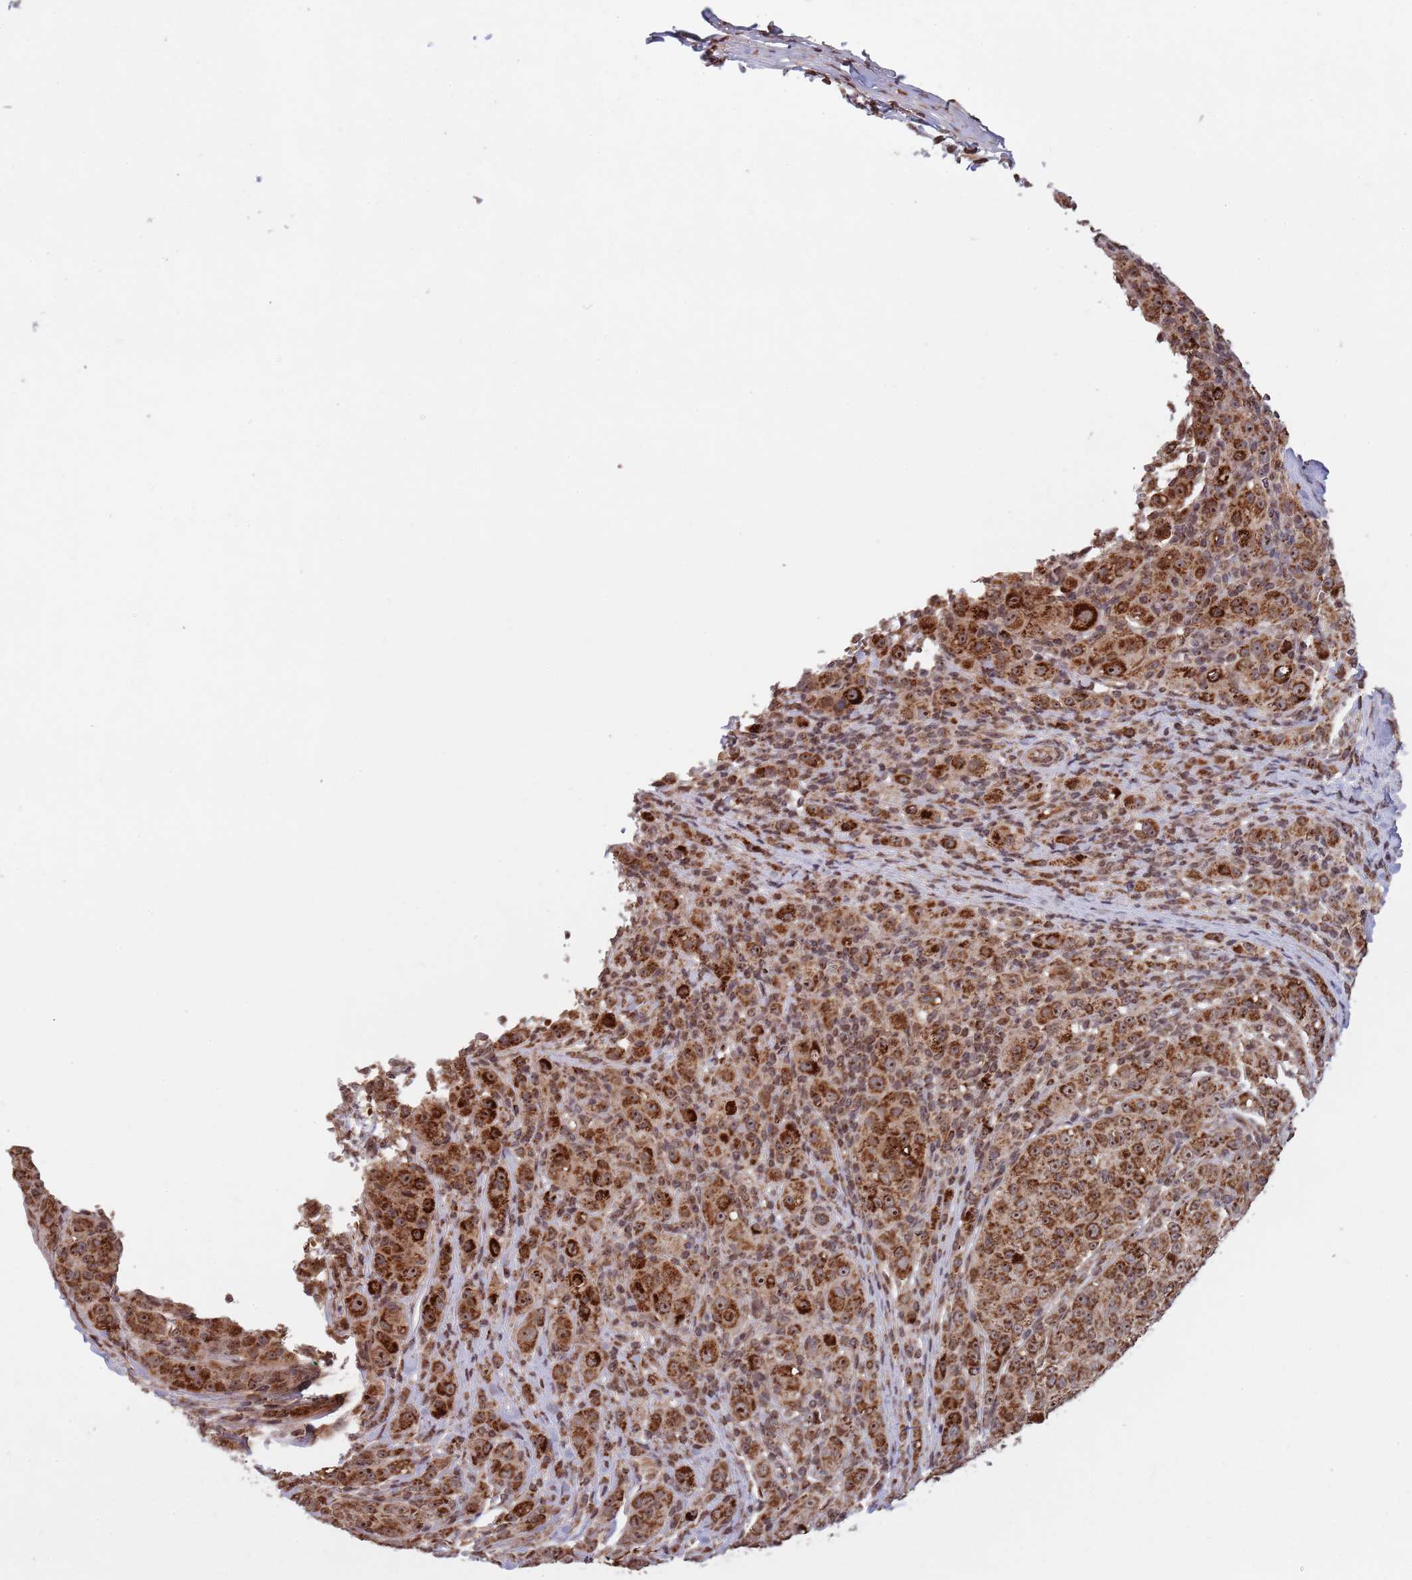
{"staining": {"intensity": "strong", "quantity": ">75%", "location": "cytoplasmic/membranous,nuclear"}, "tissue": "melanoma", "cell_type": "Tumor cells", "image_type": "cancer", "snomed": [{"axis": "morphology", "description": "Malignant melanoma, NOS"}, {"axis": "topography", "description": "Skin"}], "caption": "Immunohistochemical staining of melanoma shows strong cytoplasmic/membranous and nuclear protein expression in about >75% of tumor cells.", "gene": "DCHS1", "patient": {"sex": "female", "age": 52}}